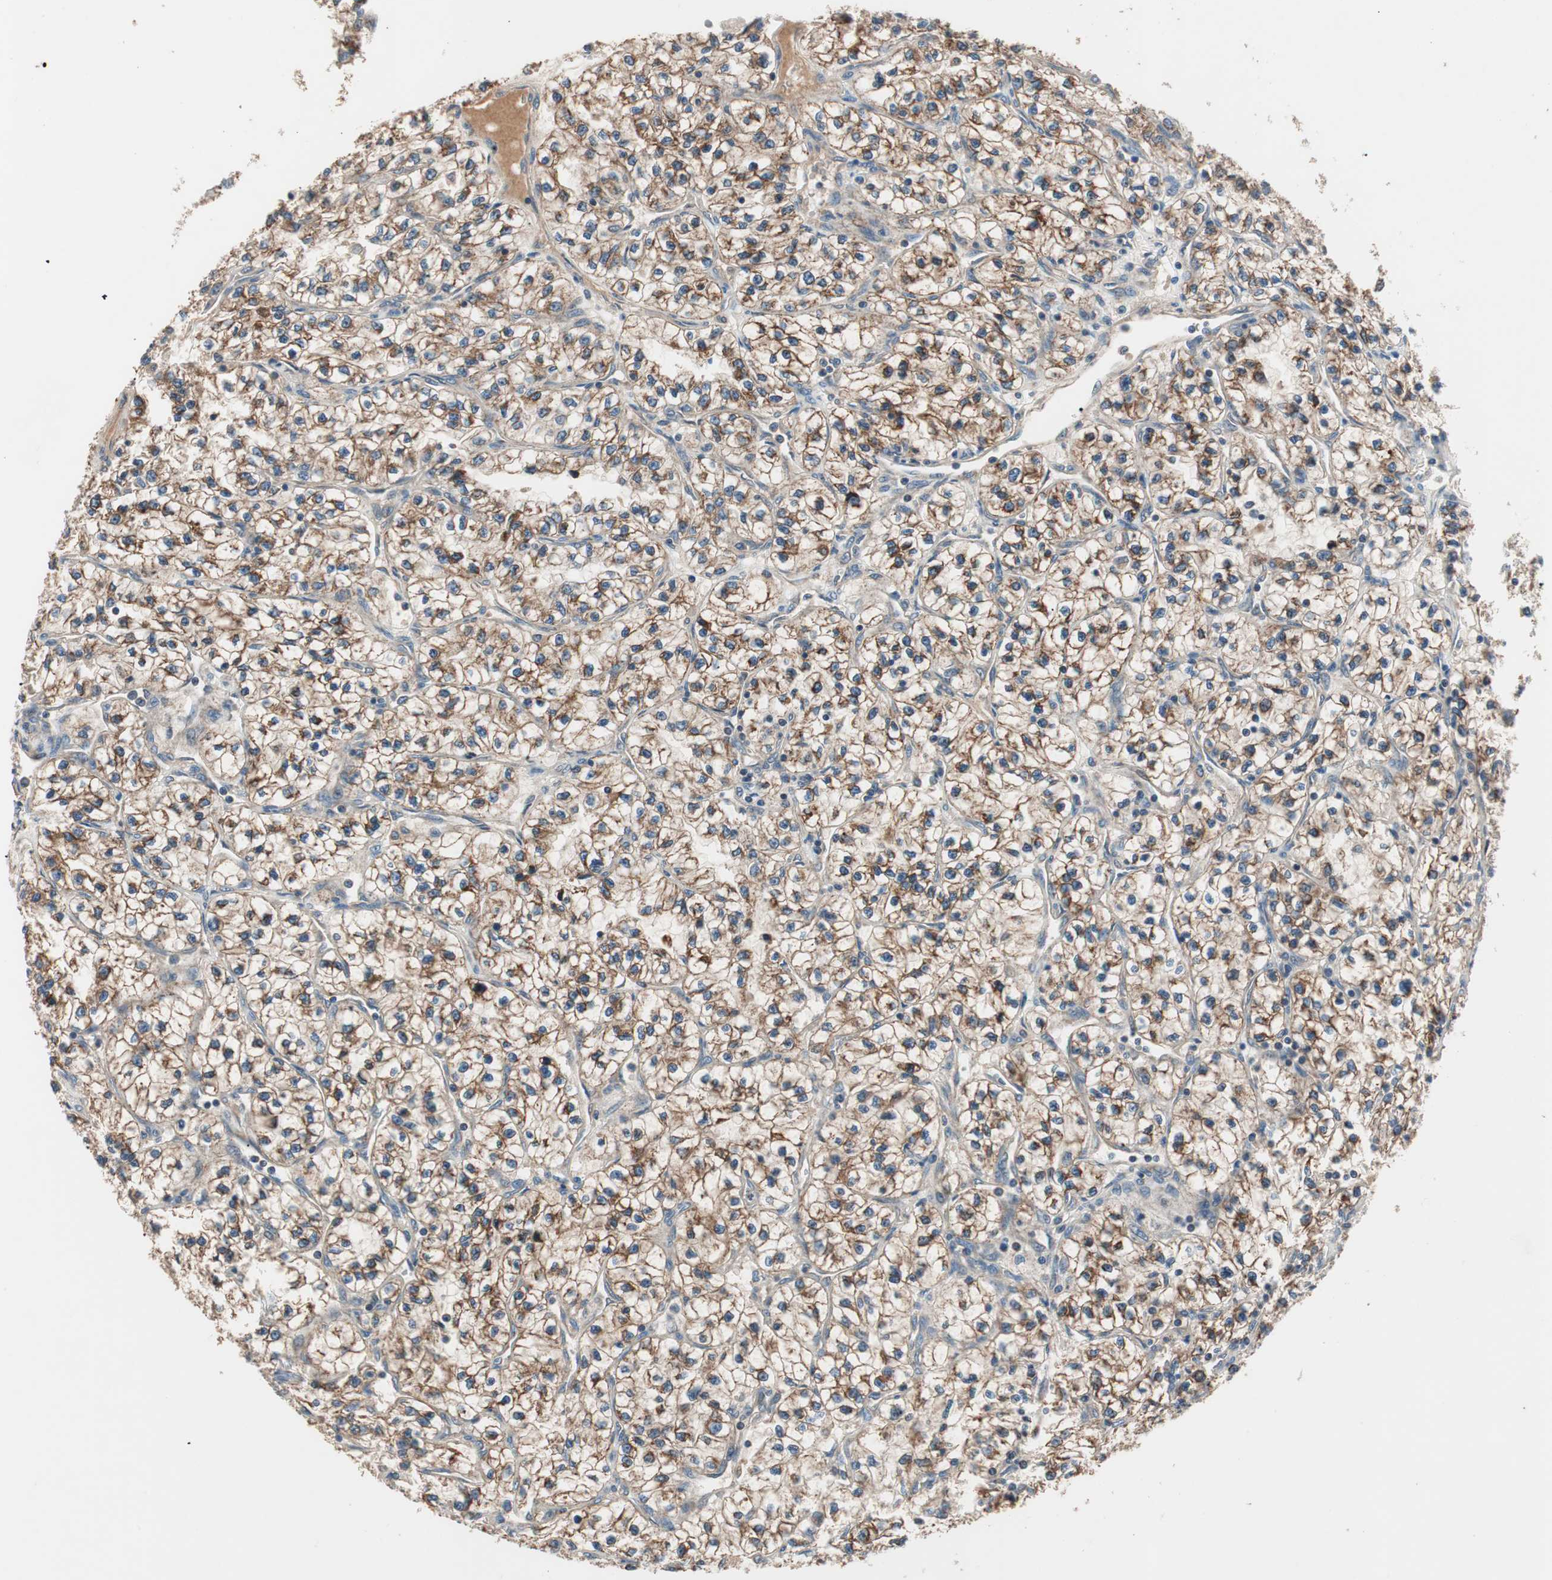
{"staining": {"intensity": "moderate", "quantity": ">75%", "location": "cytoplasmic/membranous"}, "tissue": "renal cancer", "cell_type": "Tumor cells", "image_type": "cancer", "snomed": [{"axis": "morphology", "description": "Adenocarcinoma, NOS"}, {"axis": "topography", "description": "Kidney"}], "caption": "Immunohistochemical staining of renal cancer demonstrates moderate cytoplasmic/membranous protein expression in approximately >75% of tumor cells. (DAB (3,3'-diaminobenzidine) IHC, brown staining for protein, blue staining for nuclei).", "gene": "HPN", "patient": {"sex": "female", "age": 57}}